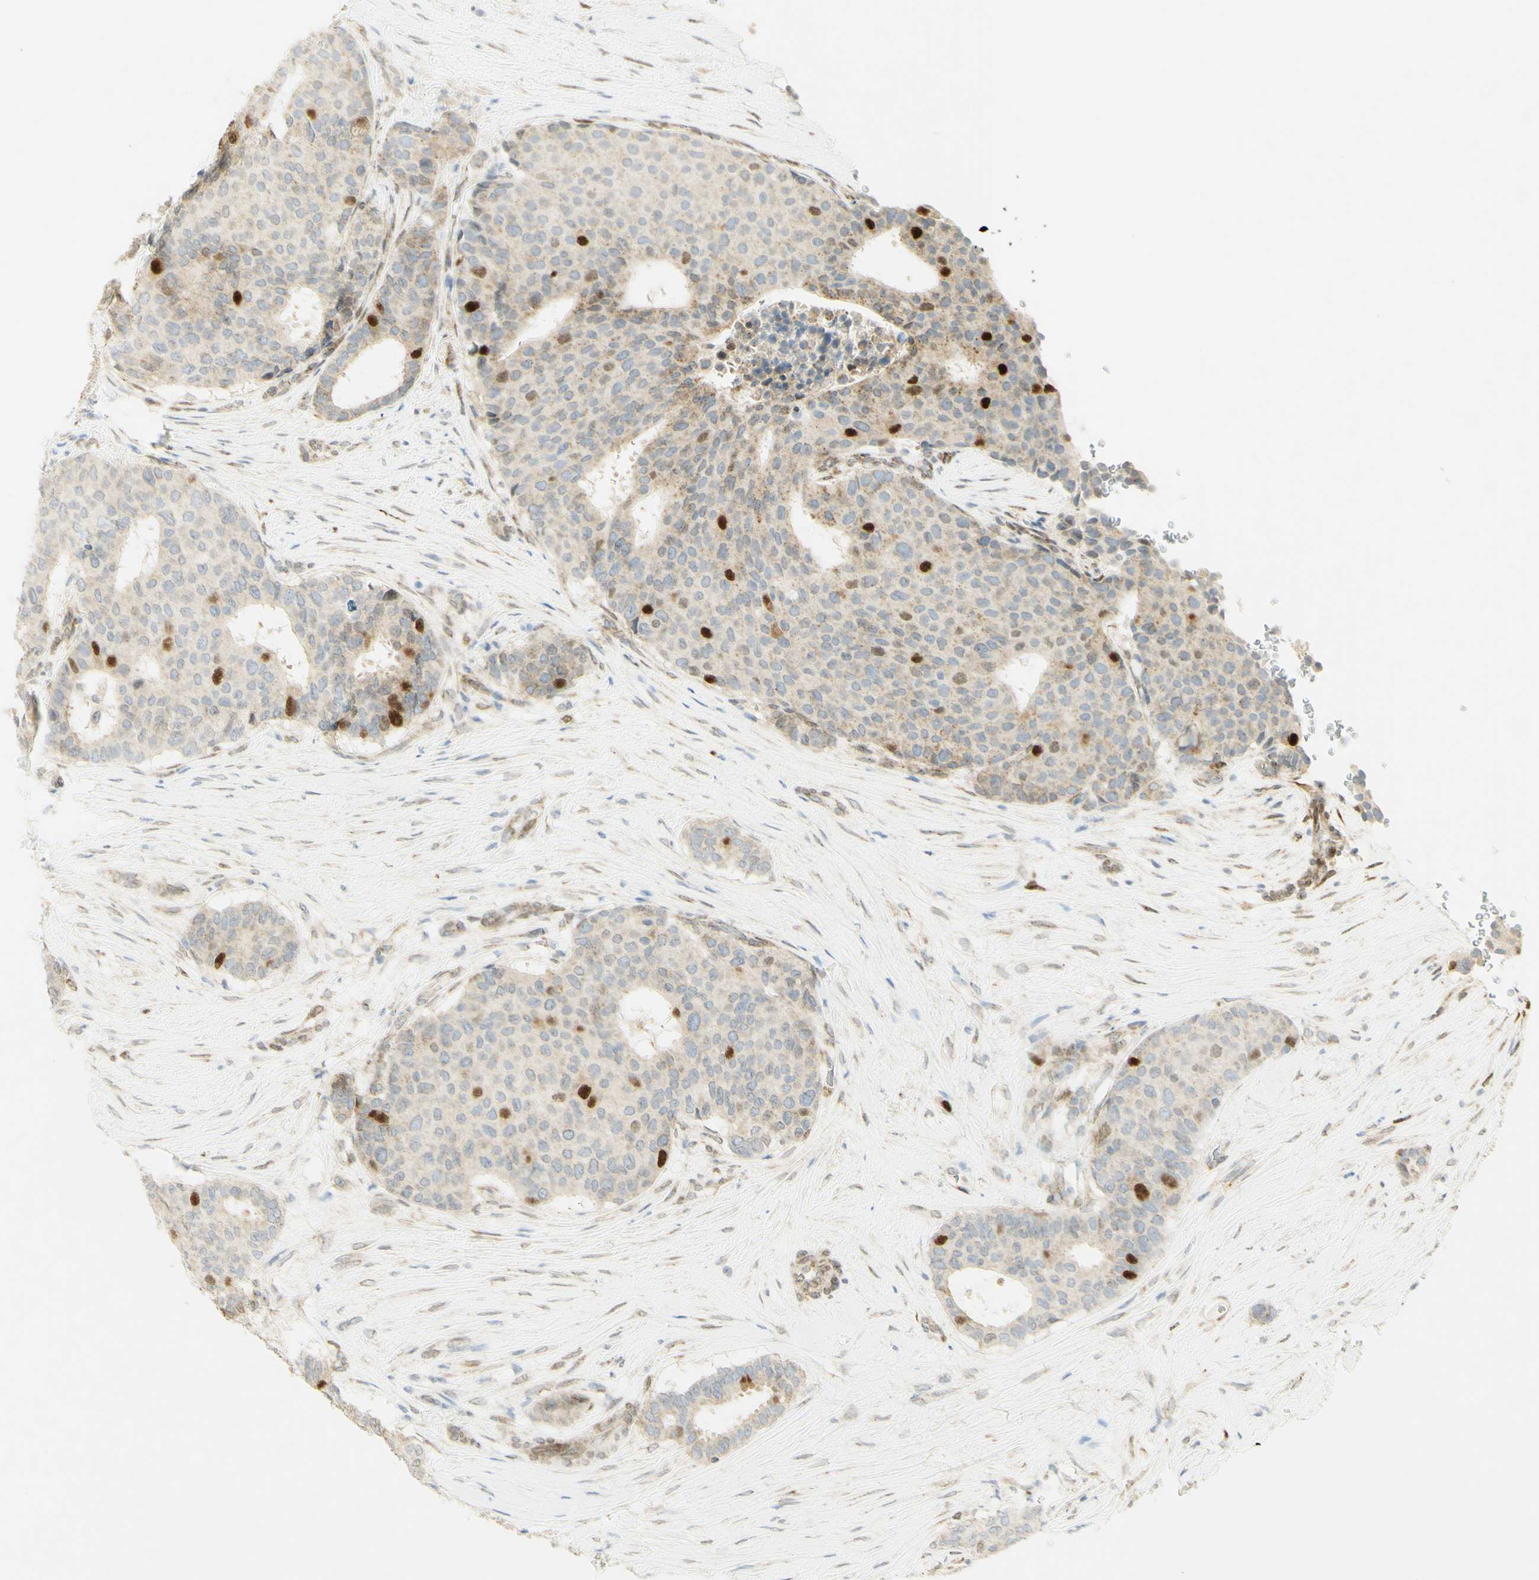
{"staining": {"intensity": "strong", "quantity": "<25%", "location": "nuclear"}, "tissue": "breast cancer", "cell_type": "Tumor cells", "image_type": "cancer", "snomed": [{"axis": "morphology", "description": "Duct carcinoma"}, {"axis": "topography", "description": "Breast"}], "caption": "A photomicrograph of human breast infiltrating ductal carcinoma stained for a protein exhibits strong nuclear brown staining in tumor cells.", "gene": "E2F1", "patient": {"sex": "female", "age": 75}}